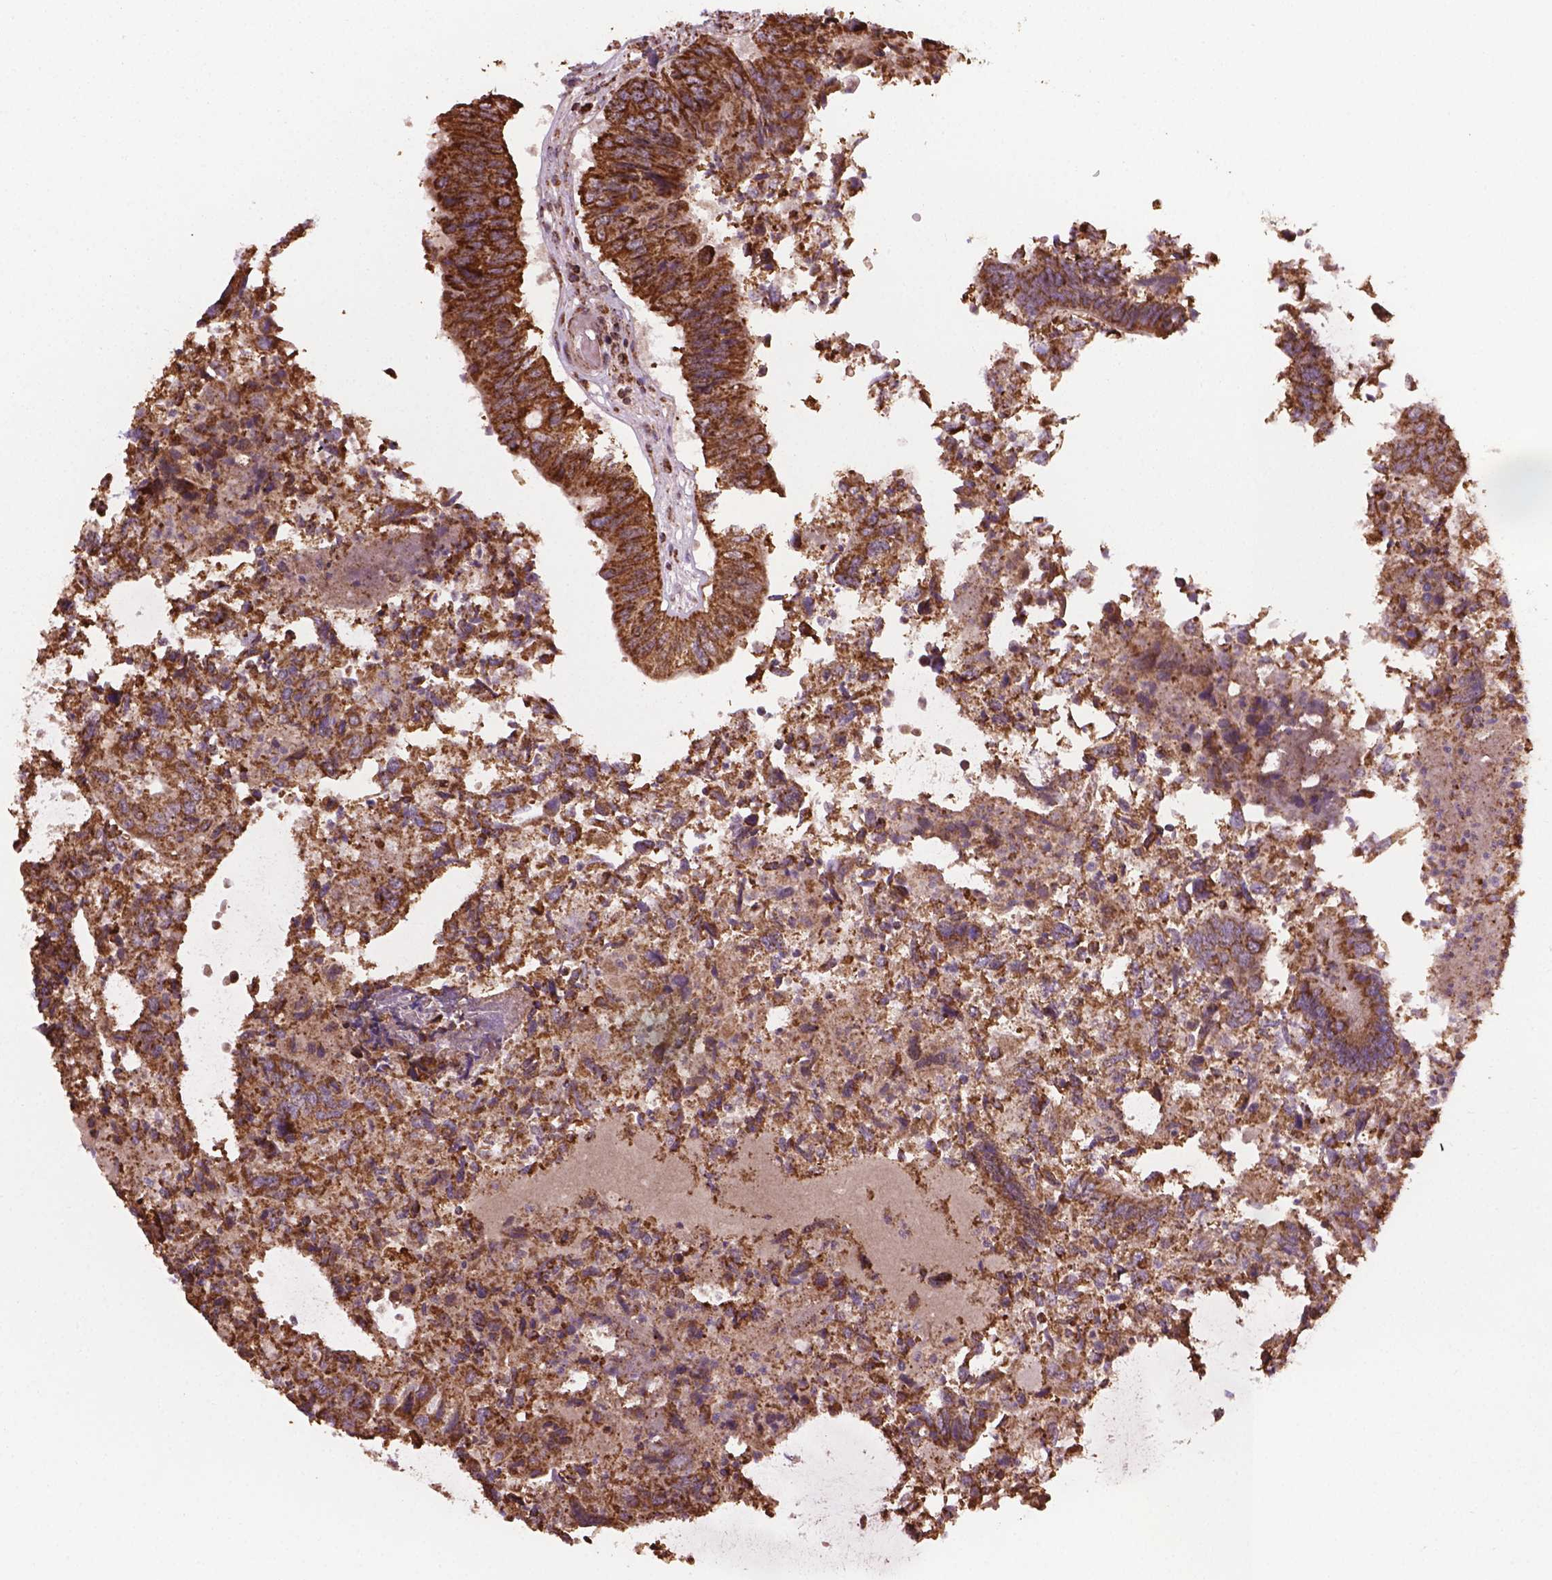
{"staining": {"intensity": "moderate", "quantity": ">75%", "location": "cytoplasmic/membranous"}, "tissue": "colorectal cancer", "cell_type": "Tumor cells", "image_type": "cancer", "snomed": [{"axis": "morphology", "description": "Adenocarcinoma, NOS"}, {"axis": "topography", "description": "Colon"}], "caption": "Brown immunohistochemical staining in colorectal cancer (adenocarcinoma) shows moderate cytoplasmic/membranous staining in about >75% of tumor cells.", "gene": "HS3ST3A1", "patient": {"sex": "female", "age": 67}}